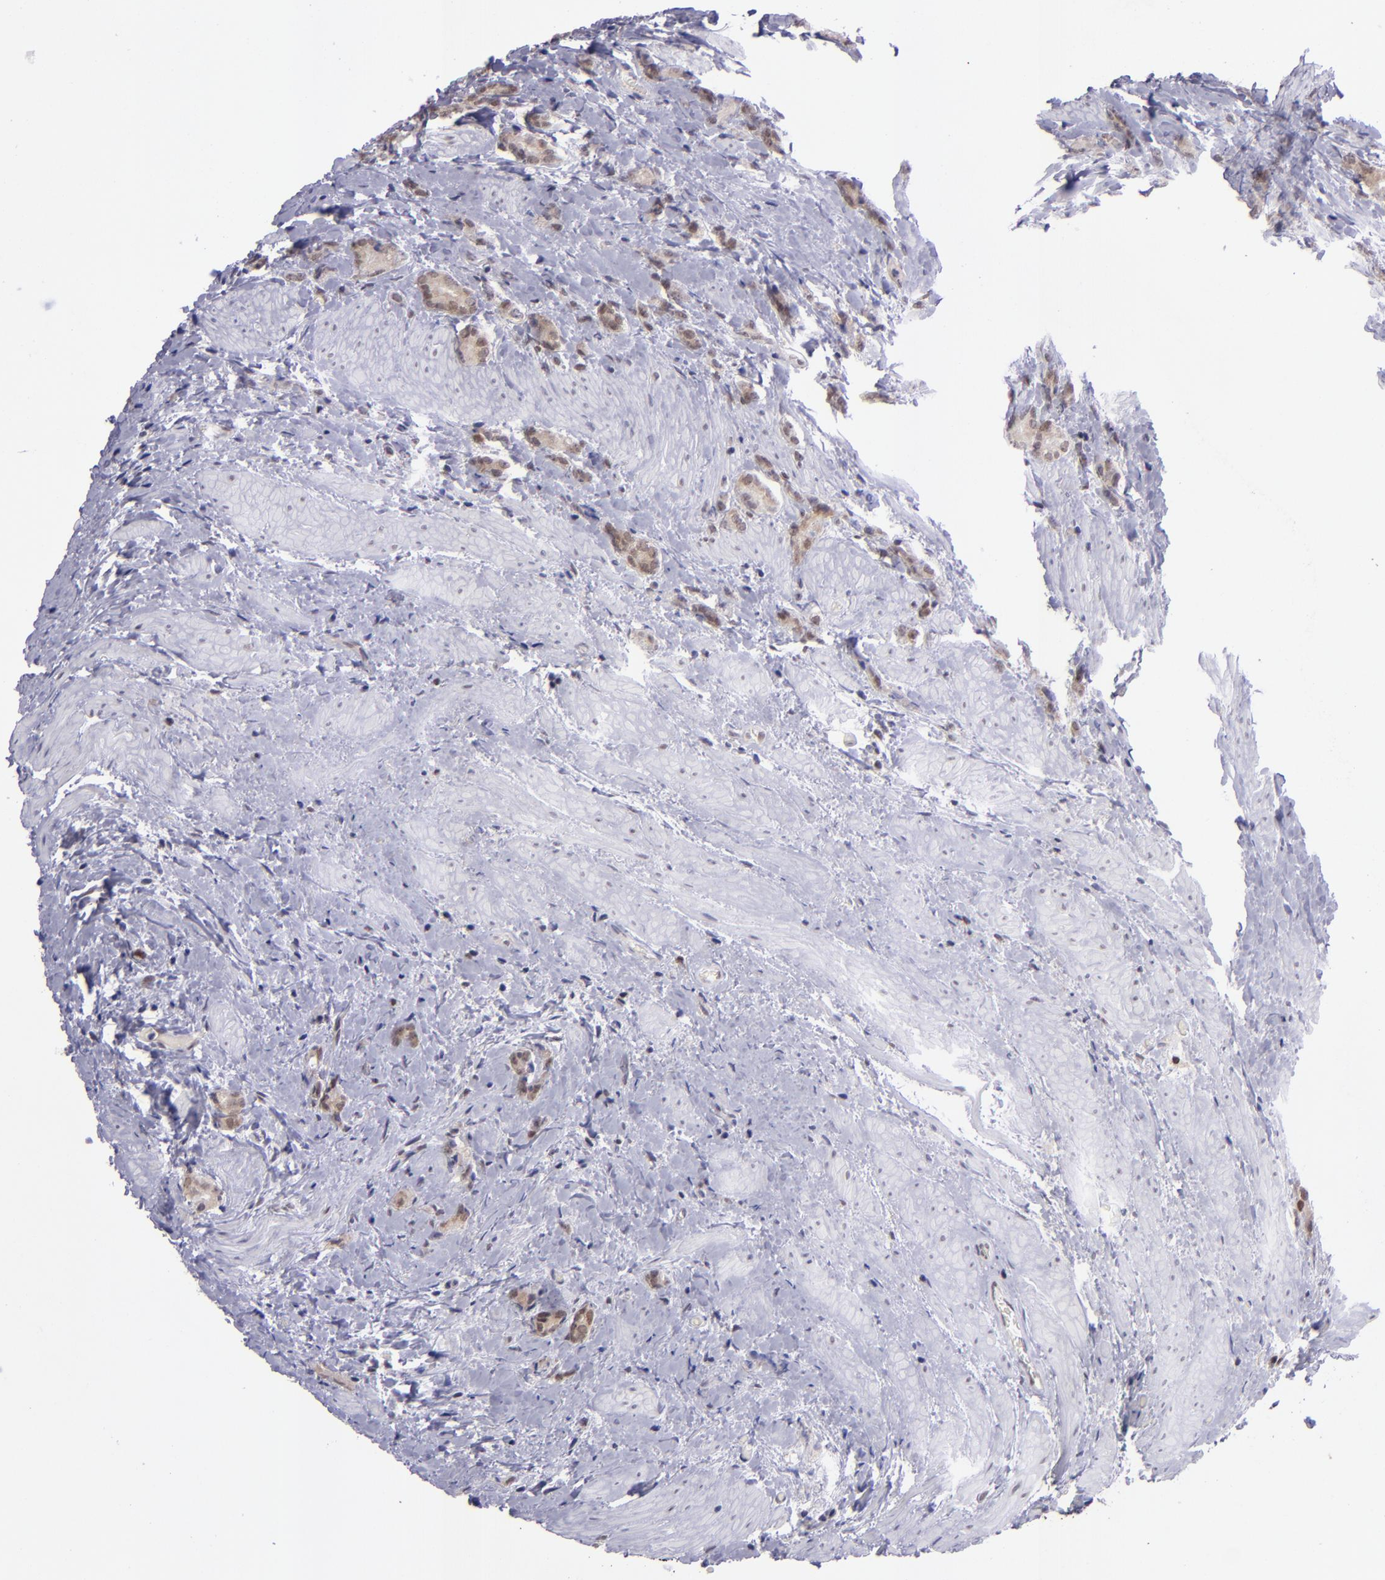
{"staining": {"intensity": "weak", "quantity": ">75%", "location": "cytoplasmic/membranous"}, "tissue": "prostate cancer", "cell_type": "Tumor cells", "image_type": "cancer", "snomed": [{"axis": "morphology", "description": "Adenocarcinoma, Medium grade"}, {"axis": "topography", "description": "Prostate"}], "caption": "Immunohistochemistry (IHC) (DAB (3,3'-diaminobenzidine)) staining of prostate cancer (medium-grade adenocarcinoma) shows weak cytoplasmic/membranous protein staining in approximately >75% of tumor cells.", "gene": "BAG1", "patient": {"sex": "male", "age": 59}}